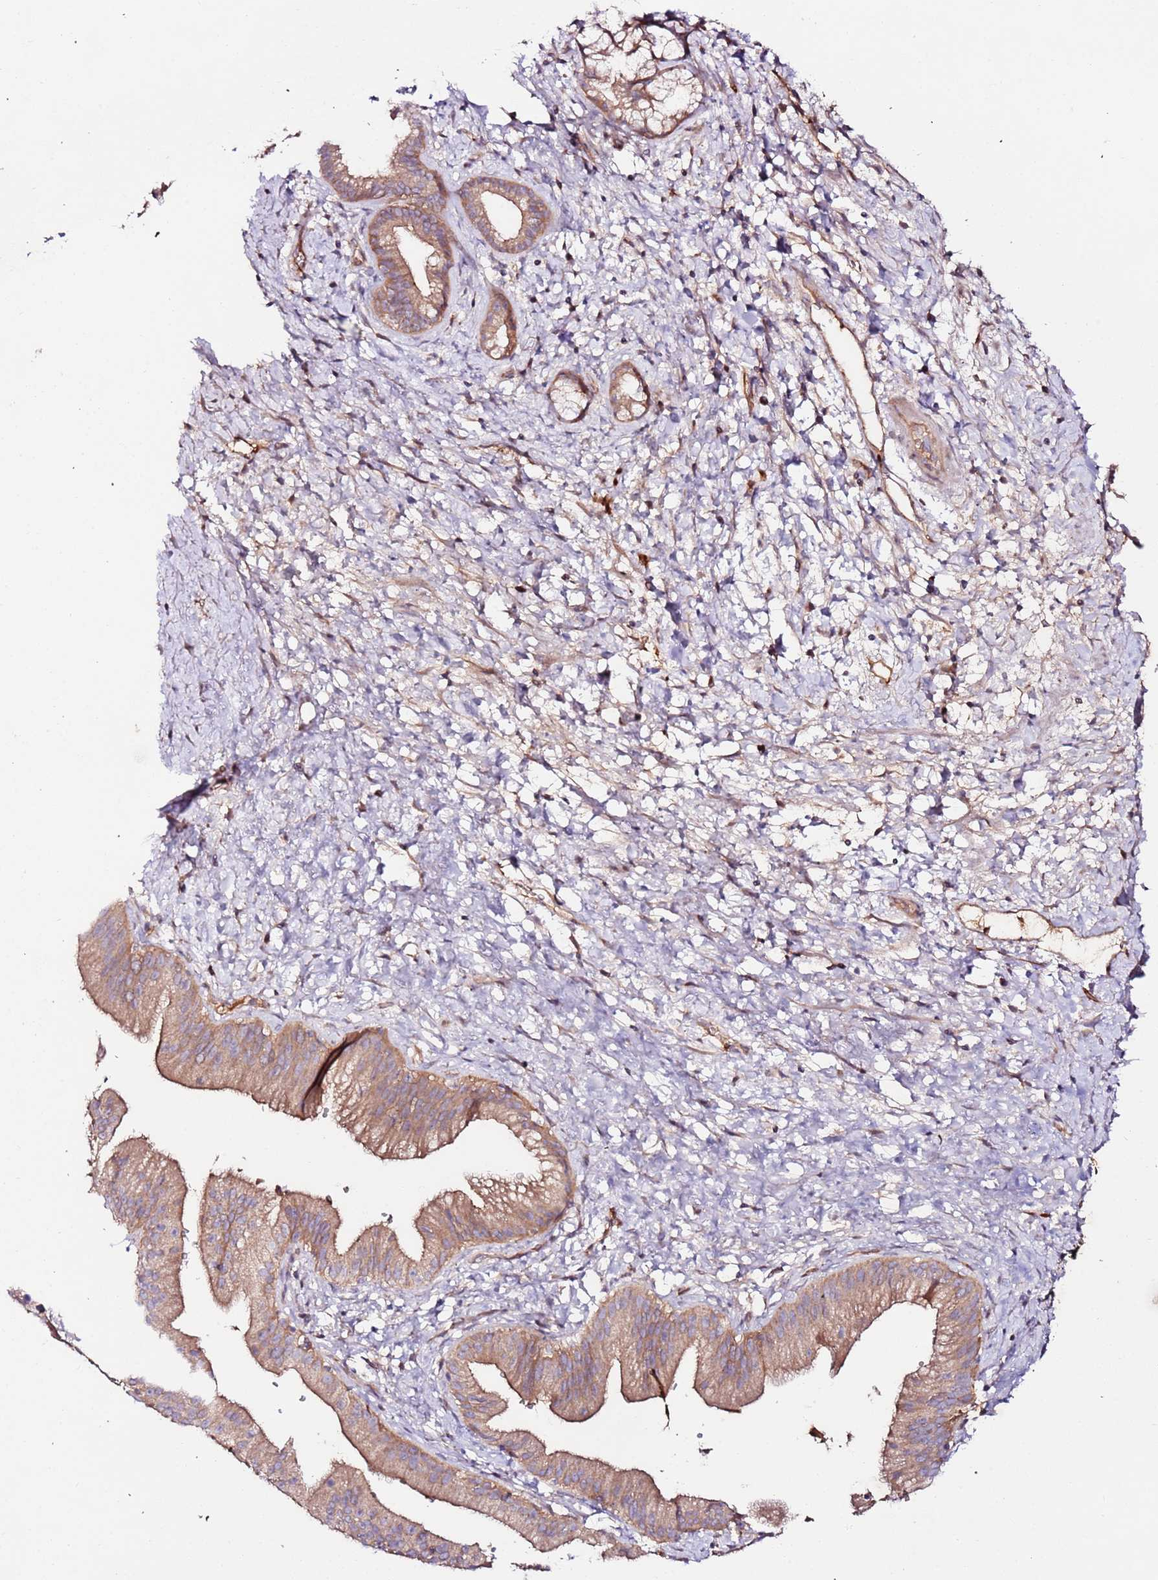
{"staining": {"intensity": "moderate", "quantity": ">75%", "location": "cytoplasmic/membranous"}, "tissue": "pancreatic cancer", "cell_type": "Tumor cells", "image_type": "cancer", "snomed": [{"axis": "morphology", "description": "Adenocarcinoma, NOS"}, {"axis": "topography", "description": "Pancreas"}], "caption": "Pancreatic cancer (adenocarcinoma) was stained to show a protein in brown. There is medium levels of moderate cytoplasmic/membranous positivity in approximately >75% of tumor cells. (IHC, brightfield microscopy, high magnification).", "gene": "FLVCR1", "patient": {"sex": "male", "age": 68}}